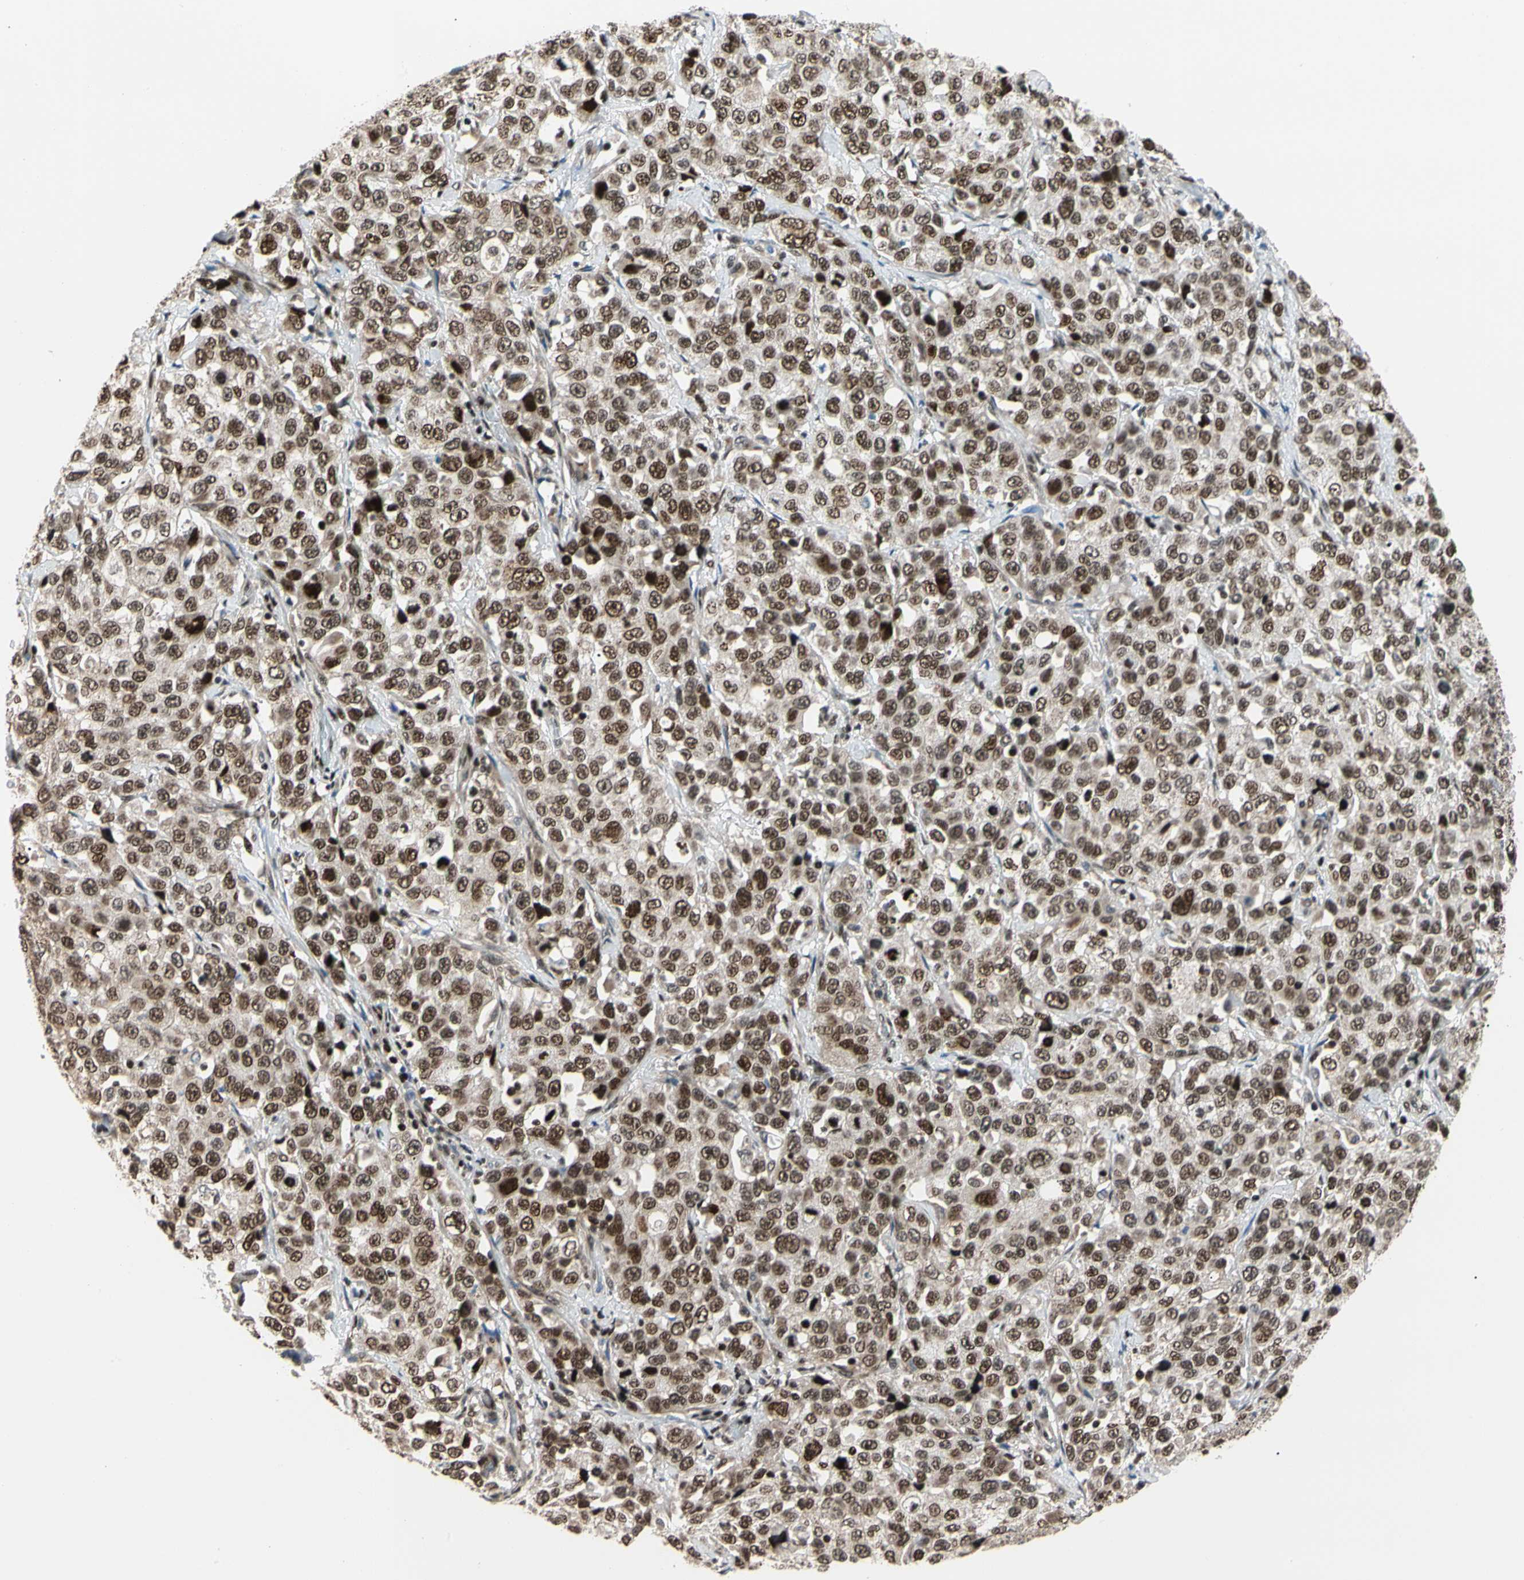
{"staining": {"intensity": "strong", "quantity": ">75%", "location": "nuclear"}, "tissue": "stomach cancer", "cell_type": "Tumor cells", "image_type": "cancer", "snomed": [{"axis": "morphology", "description": "Normal tissue, NOS"}, {"axis": "morphology", "description": "Adenocarcinoma, NOS"}, {"axis": "topography", "description": "Stomach"}], "caption": "Protein staining displays strong nuclear expression in approximately >75% of tumor cells in adenocarcinoma (stomach).", "gene": "E2F1", "patient": {"sex": "male", "age": 48}}